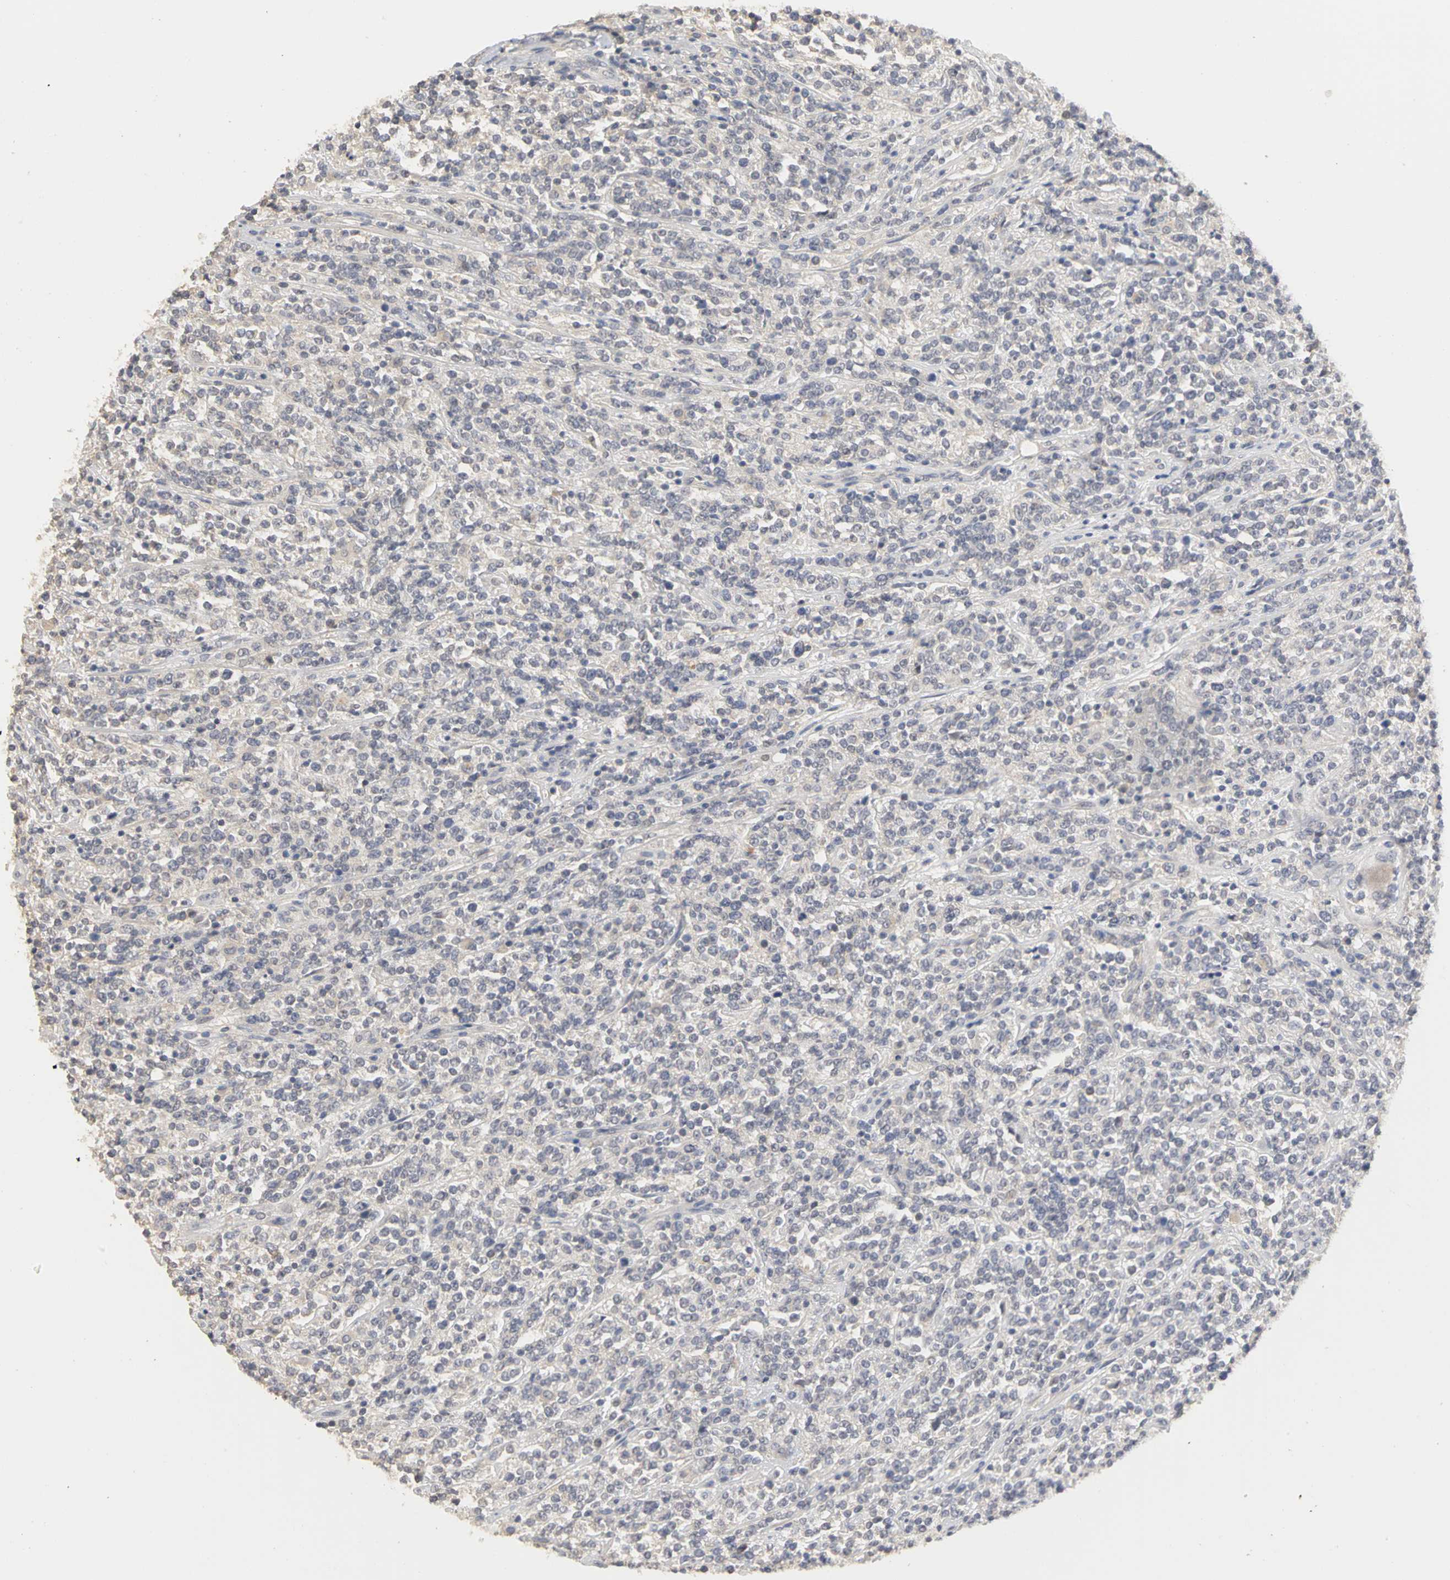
{"staining": {"intensity": "negative", "quantity": "none", "location": "none"}, "tissue": "lymphoma", "cell_type": "Tumor cells", "image_type": "cancer", "snomed": [{"axis": "morphology", "description": "Malignant lymphoma, non-Hodgkin's type, High grade"}, {"axis": "topography", "description": "Soft tissue"}], "caption": "An image of lymphoma stained for a protein exhibits no brown staining in tumor cells.", "gene": "PGR", "patient": {"sex": "male", "age": 18}}